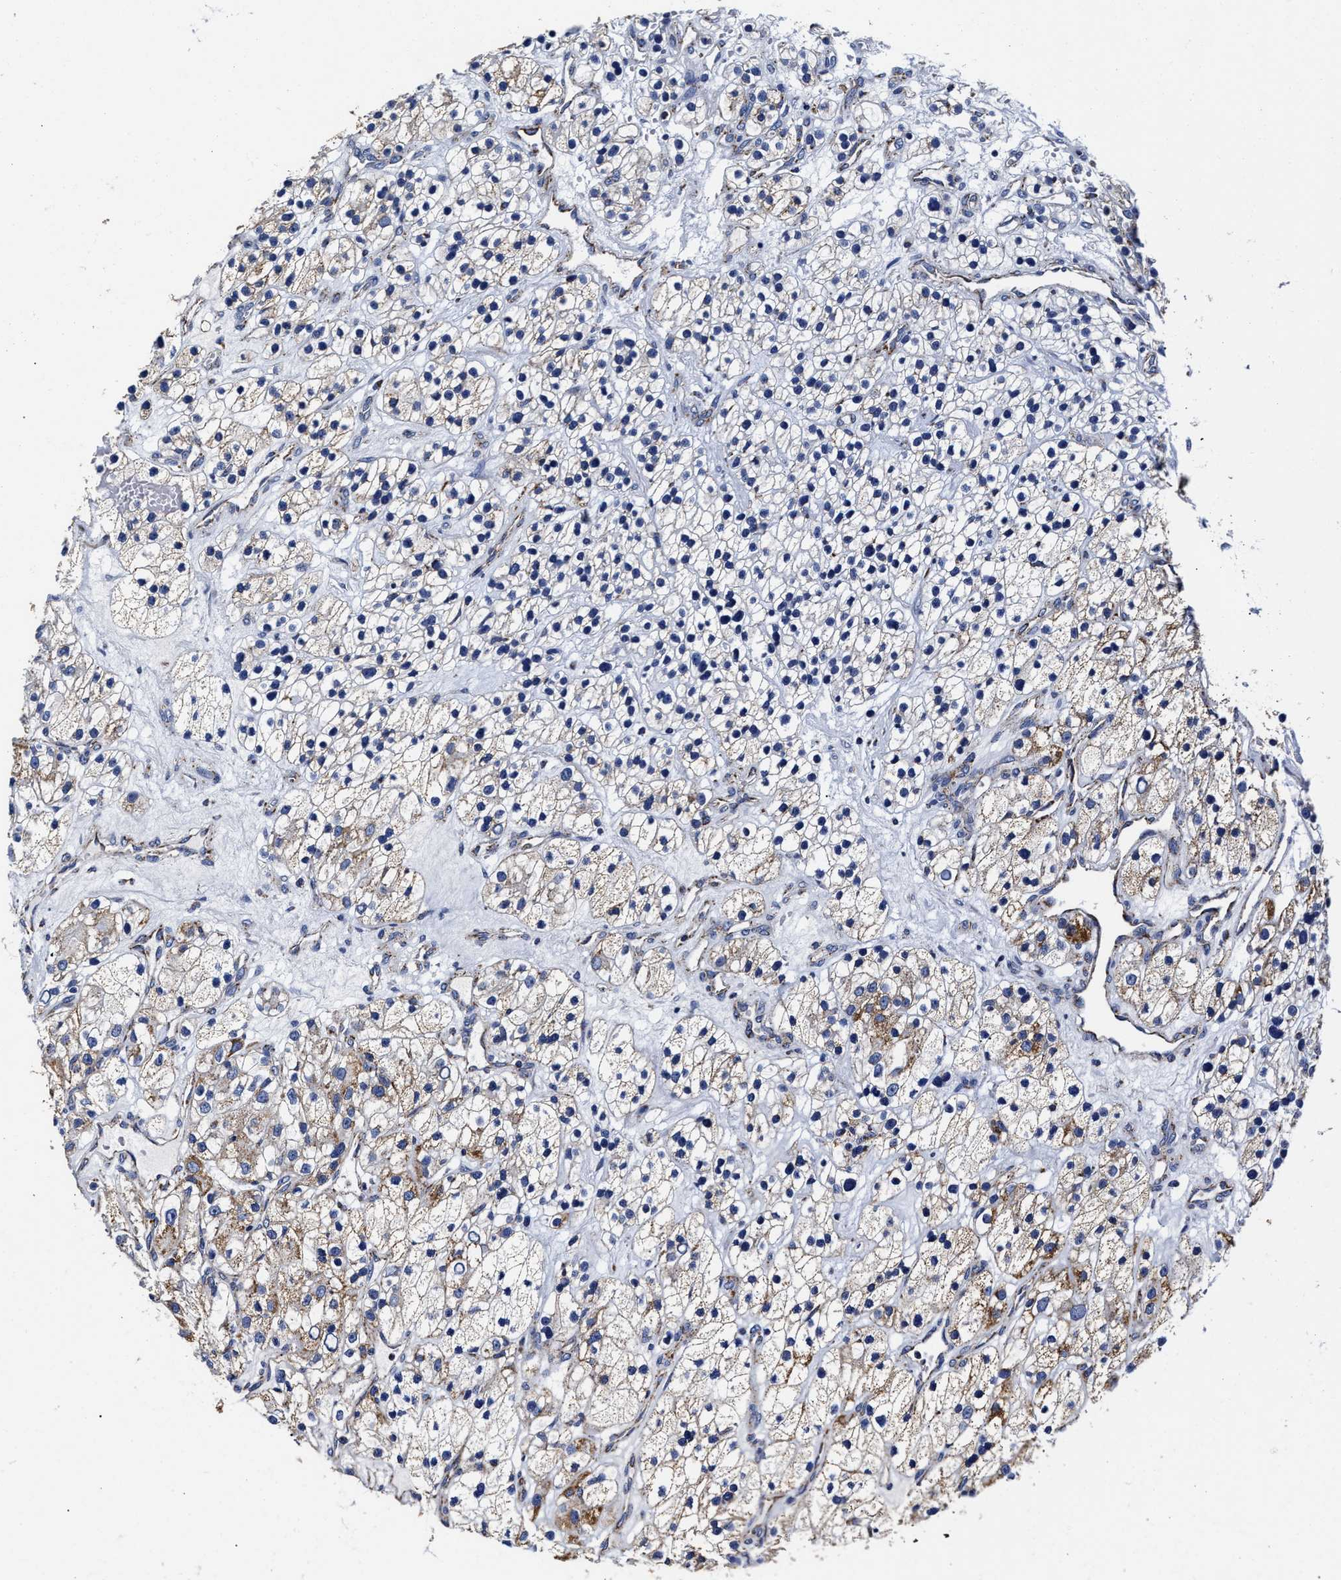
{"staining": {"intensity": "weak", "quantity": "25%-75%", "location": "cytoplasmic/membranous"}, "tissue": "renal cancer", "cell_type": "Tumor cells", "image_type": "cancer", "snomed": [{"axis": "morphology", "description": "Adenocarcinoma, NOS"}, {"axis": "topography", "description": "Kidney"}], "caption": "Immunohistochemical staining of renal adenocarcinoma reveals low levels of weak cytoplasmic/membranous expression in about 25%-75% of tumor cells. Immunohistochemistry (ihc) stains the protein in brown and the nuclei are stained blue.", "gene": "HINT2", "patient": {"sex": "female", "age": 57}}